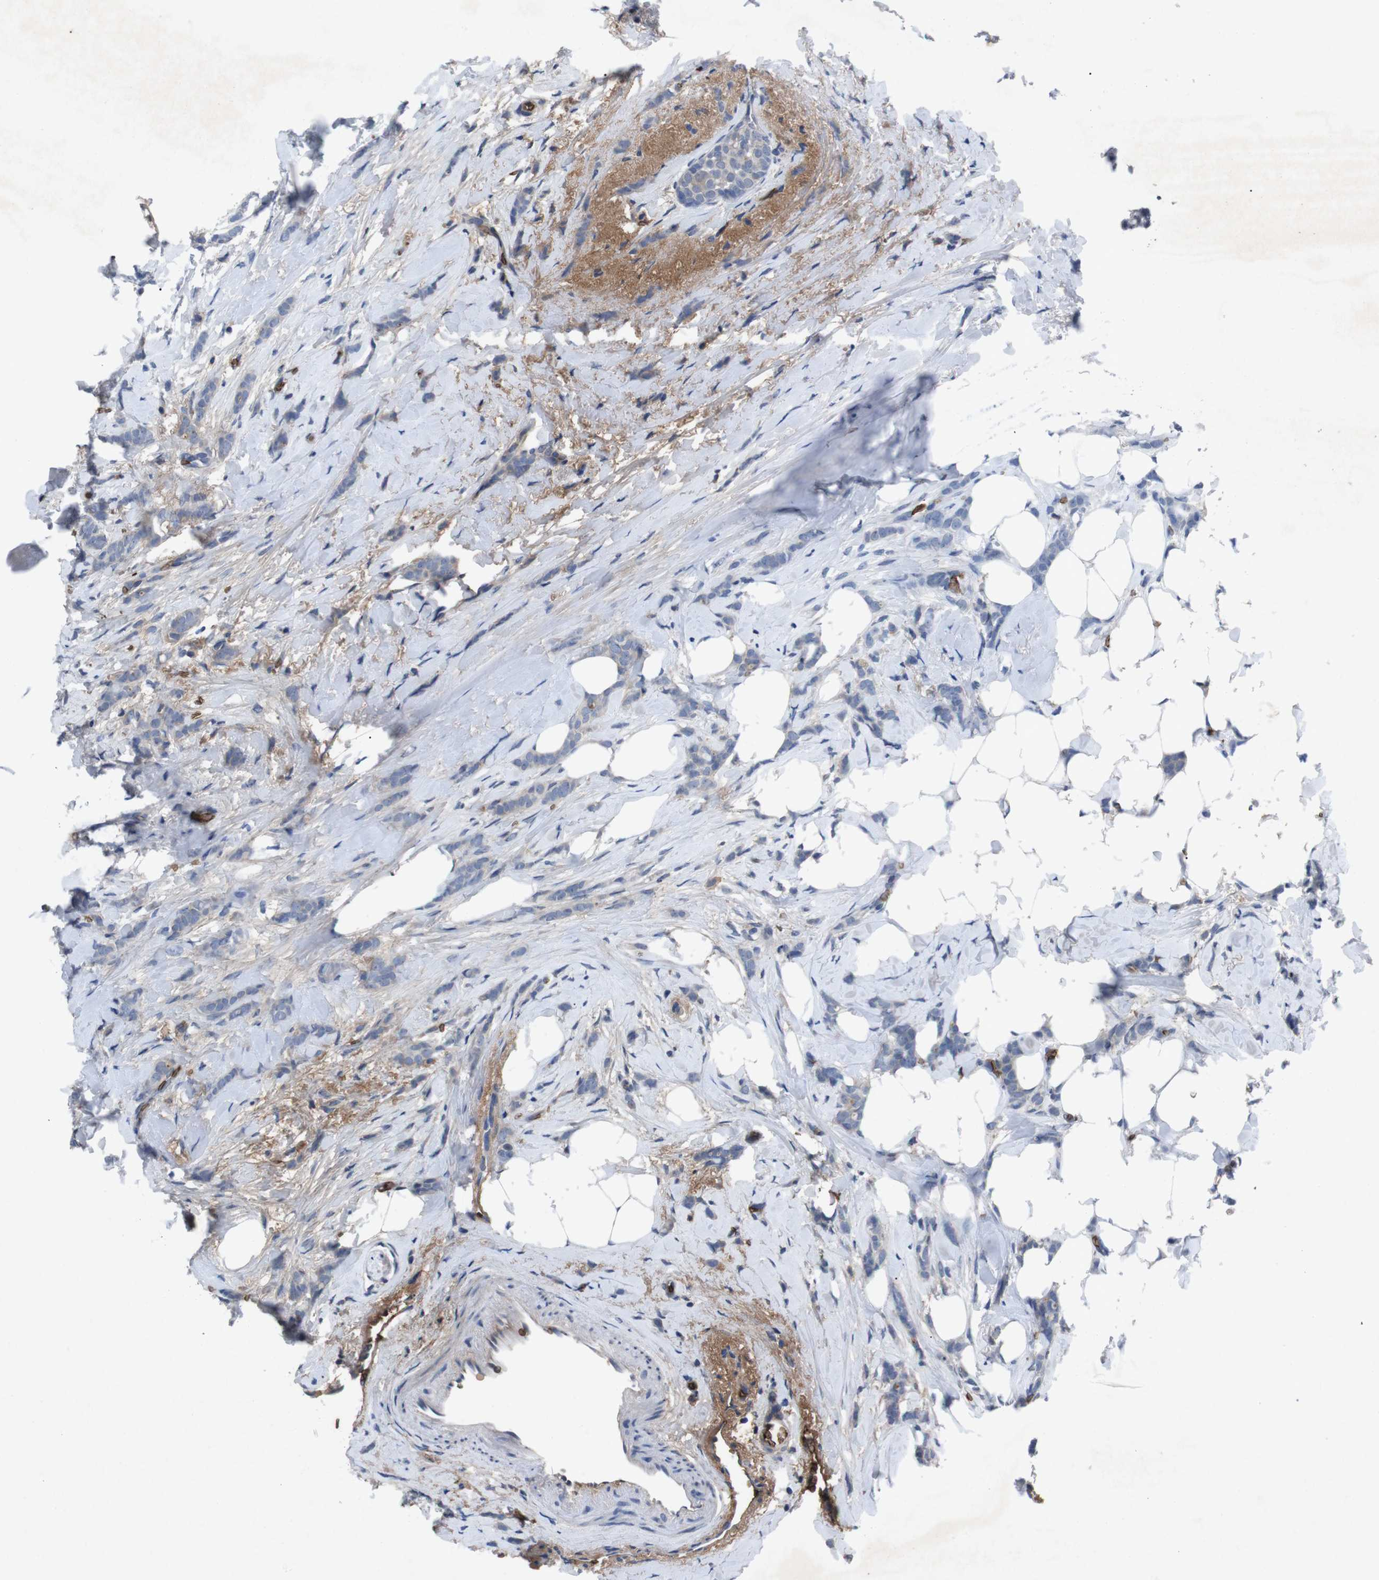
{"staining": {"intensity": "negative", "quantity": "none", "location": "none"}, "tissue": "breast cancer", "cell_type": "Tumor cells", "image_type": "cancer", "snomed": [{"axis": "morphology", "description": "Lobular carcinoma, in situ"}, {"axis": "morphology", "description": "Lobular carcinoma"}, {"axis": "topography", "description": "Breast"}], "caption": "The micrograph displays no significant staining in tumor cells of breast cancer.", "gene": "SPTB", "patient": {"sex": "female", "age": 41}}